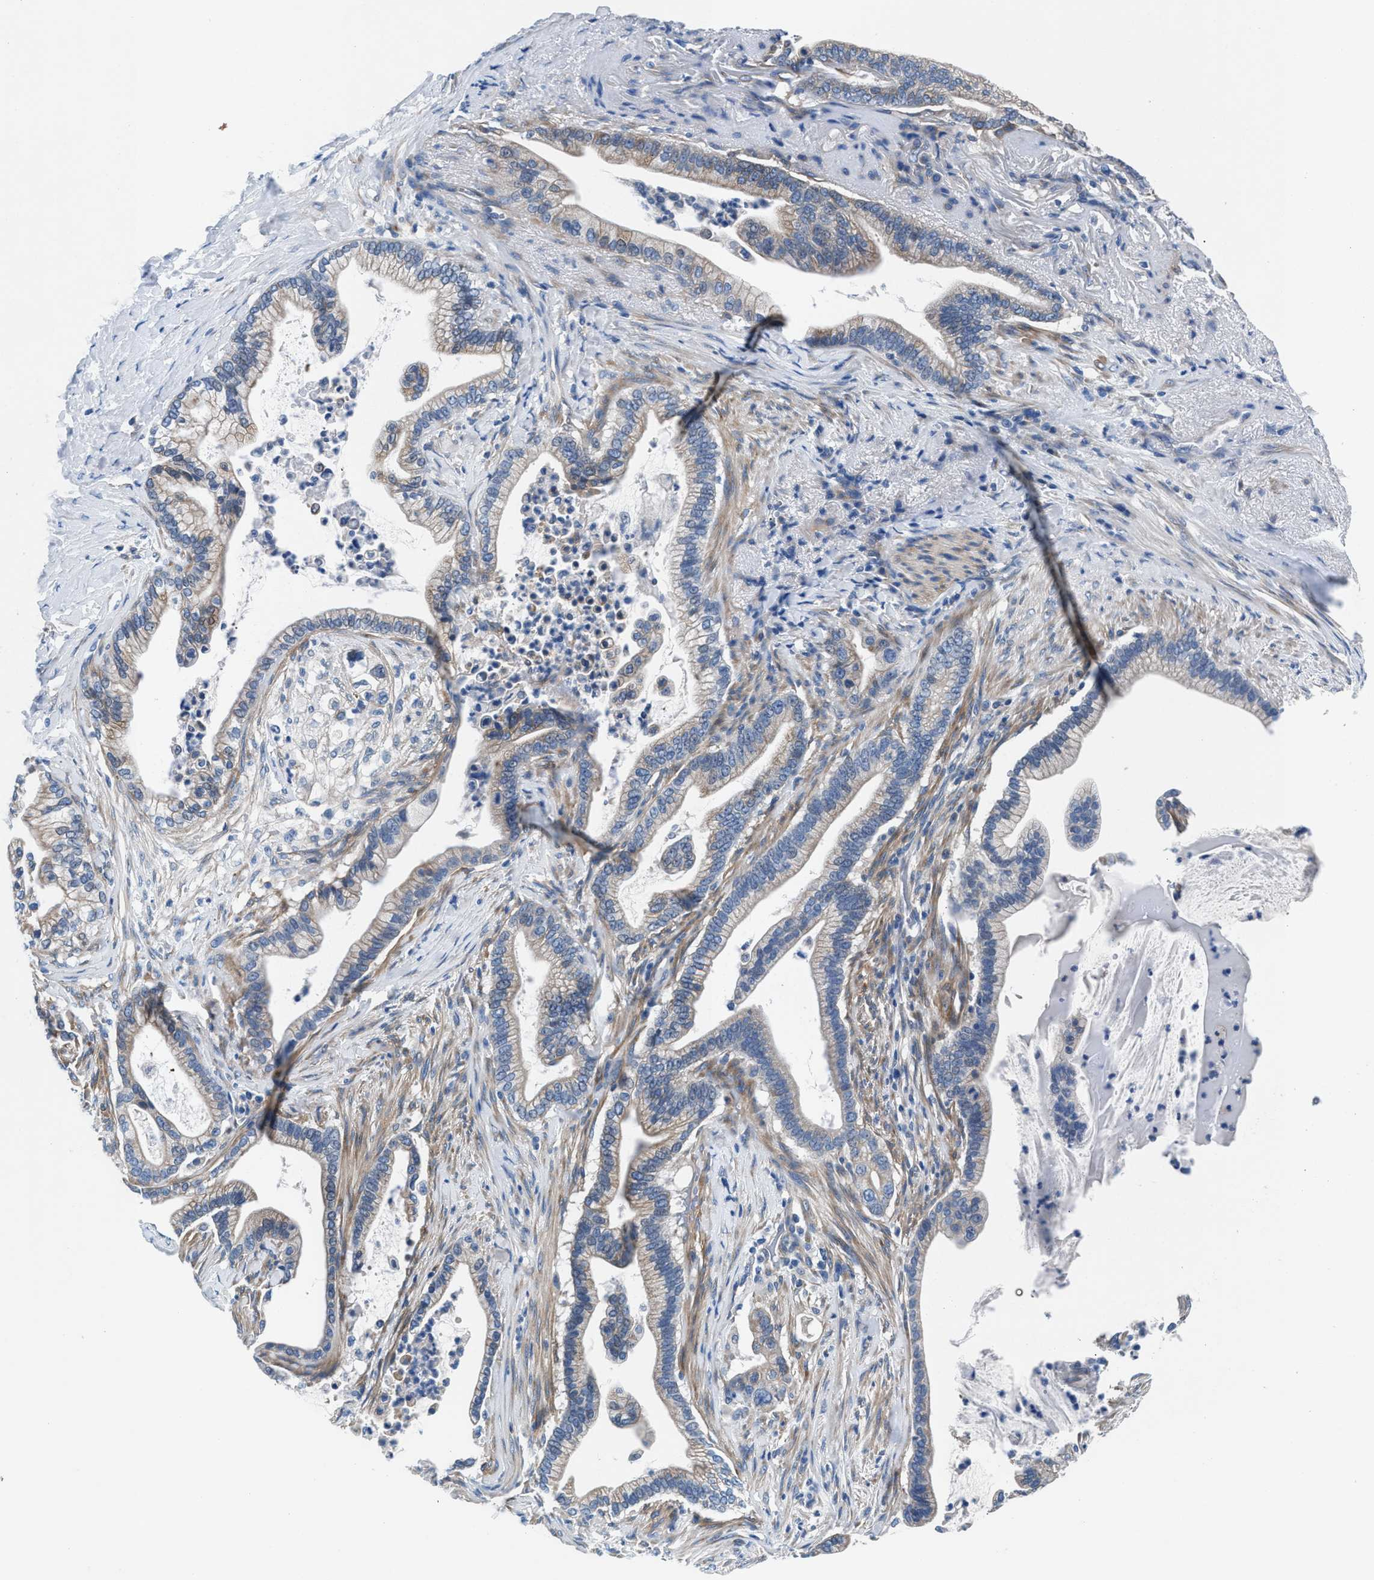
{"staining": {"intensity": "moderate", "quantity": "25%-75%", "location": "cytoplasmic/membranous"}, "tissue": "pancreatic cancer", "cell_type": "Tumor cells", "image_type": "cancer", "snomed": [{"axis": "morphology", "description": "Adenocarcinoma, NOS"}, {"axis": "topography", "description": "Pancreas"}], "caption": "This is a micrograph of IHC staining of pancreatic adenocarcinoma, which shows moderate positivity in the cytoplasmic/membranous of tumor cells.", "gene": "CDRT4", "patient": {"sex": "male", "age": 69}}